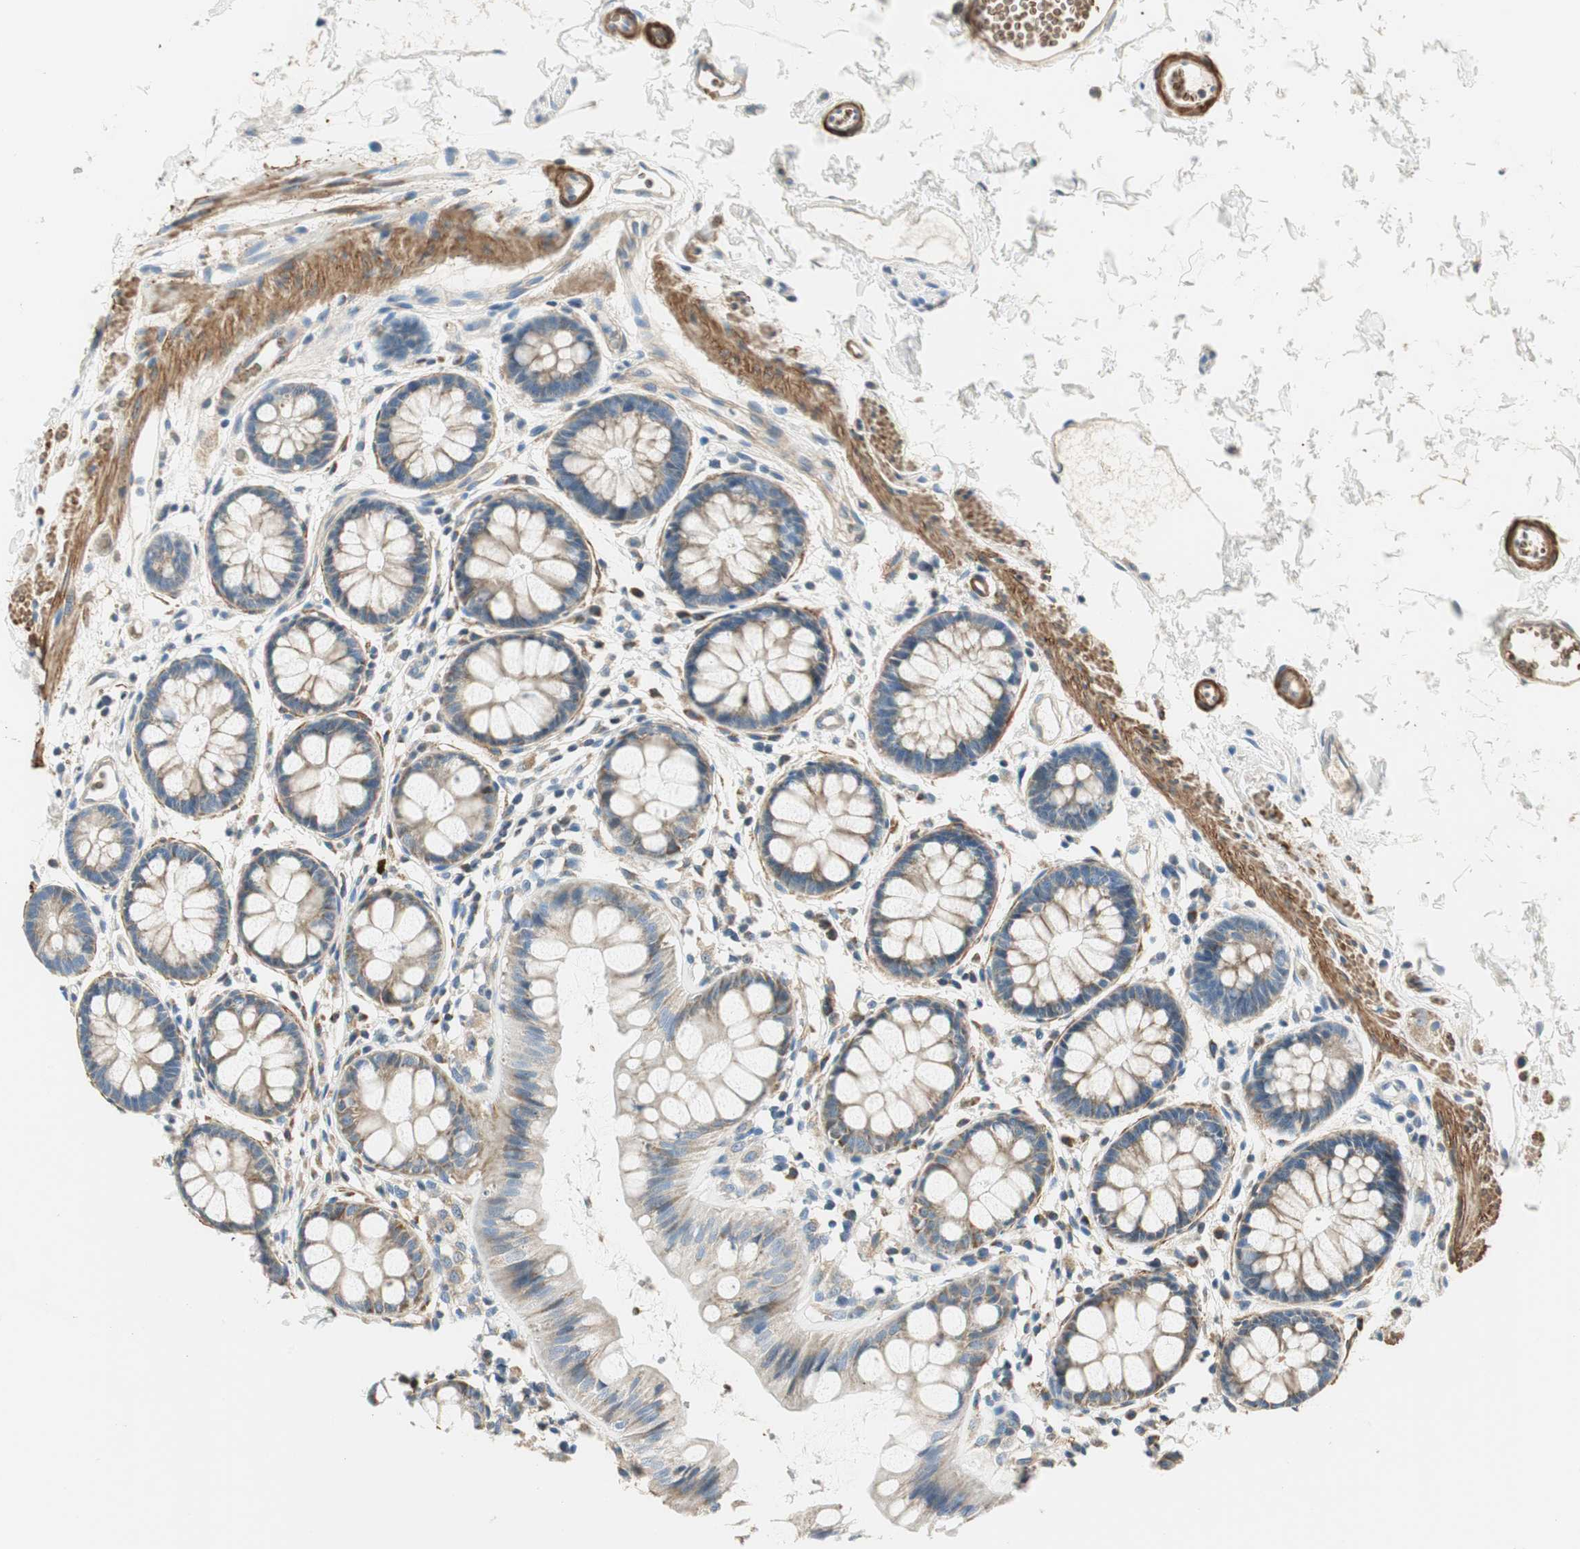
{"staining": {"intensity": "moderate", "quantity": "25%-75%", "location": "cytoplasmic/membranous"}, "tissue": "rectum", "cell_type": "Glandular cells", "image_type": "normal", "snomed": [{"axis": "morphology", "description": "Normal tissue, NOS"}, {"axis": "topography", "description": "Rectum"}], "caption": "Immunohistochemical staining of unremarkable rectum shows medium levels of moderate cytoplasmic/membranous staining in approximately 25%-75% of glandular cells.", "gene": "RORB", "patient": {"sex": "female", "age": 66}}